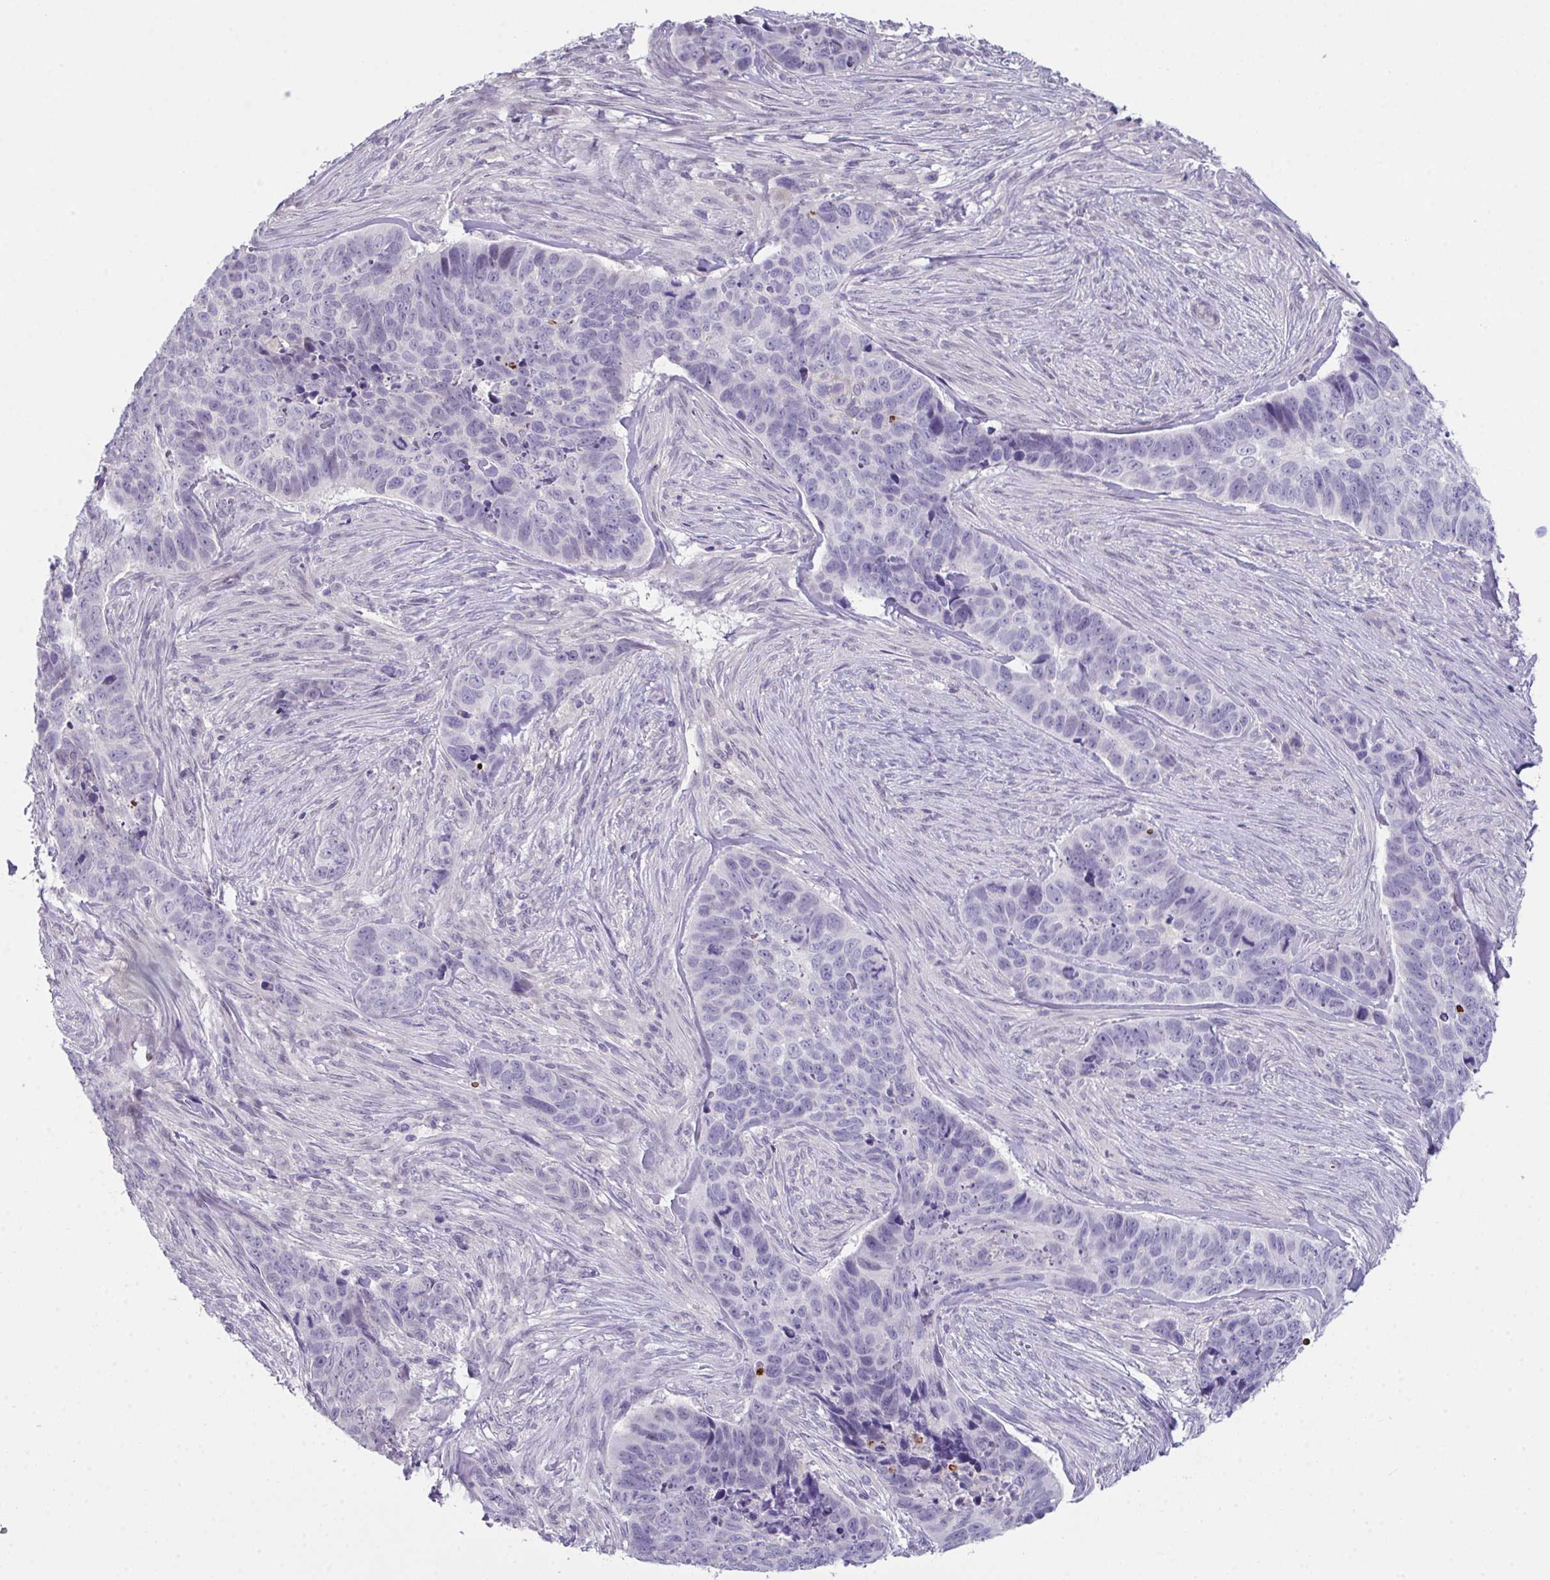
{"staining": {"intensity": "negative", "quantity": "none", "location": "none"}, "tissue": "skin cancer", "cell_type": "Tumor cells", "image_type": "cancer", "snomed": [{"axis": "morphology", "description": "Basal cell carcinoma"}, {"axis": "topography", "description": "Skin"}], "caption": "Tumor cells show no significant protein positivity in basal cell carcinoma (skin). (DAB immunohistochemistry (IHC) visualized using brightfield microscopy, high magnification).", "gene": "ATP6V0D2", "patient": {"sex": "female", "age": 82}}